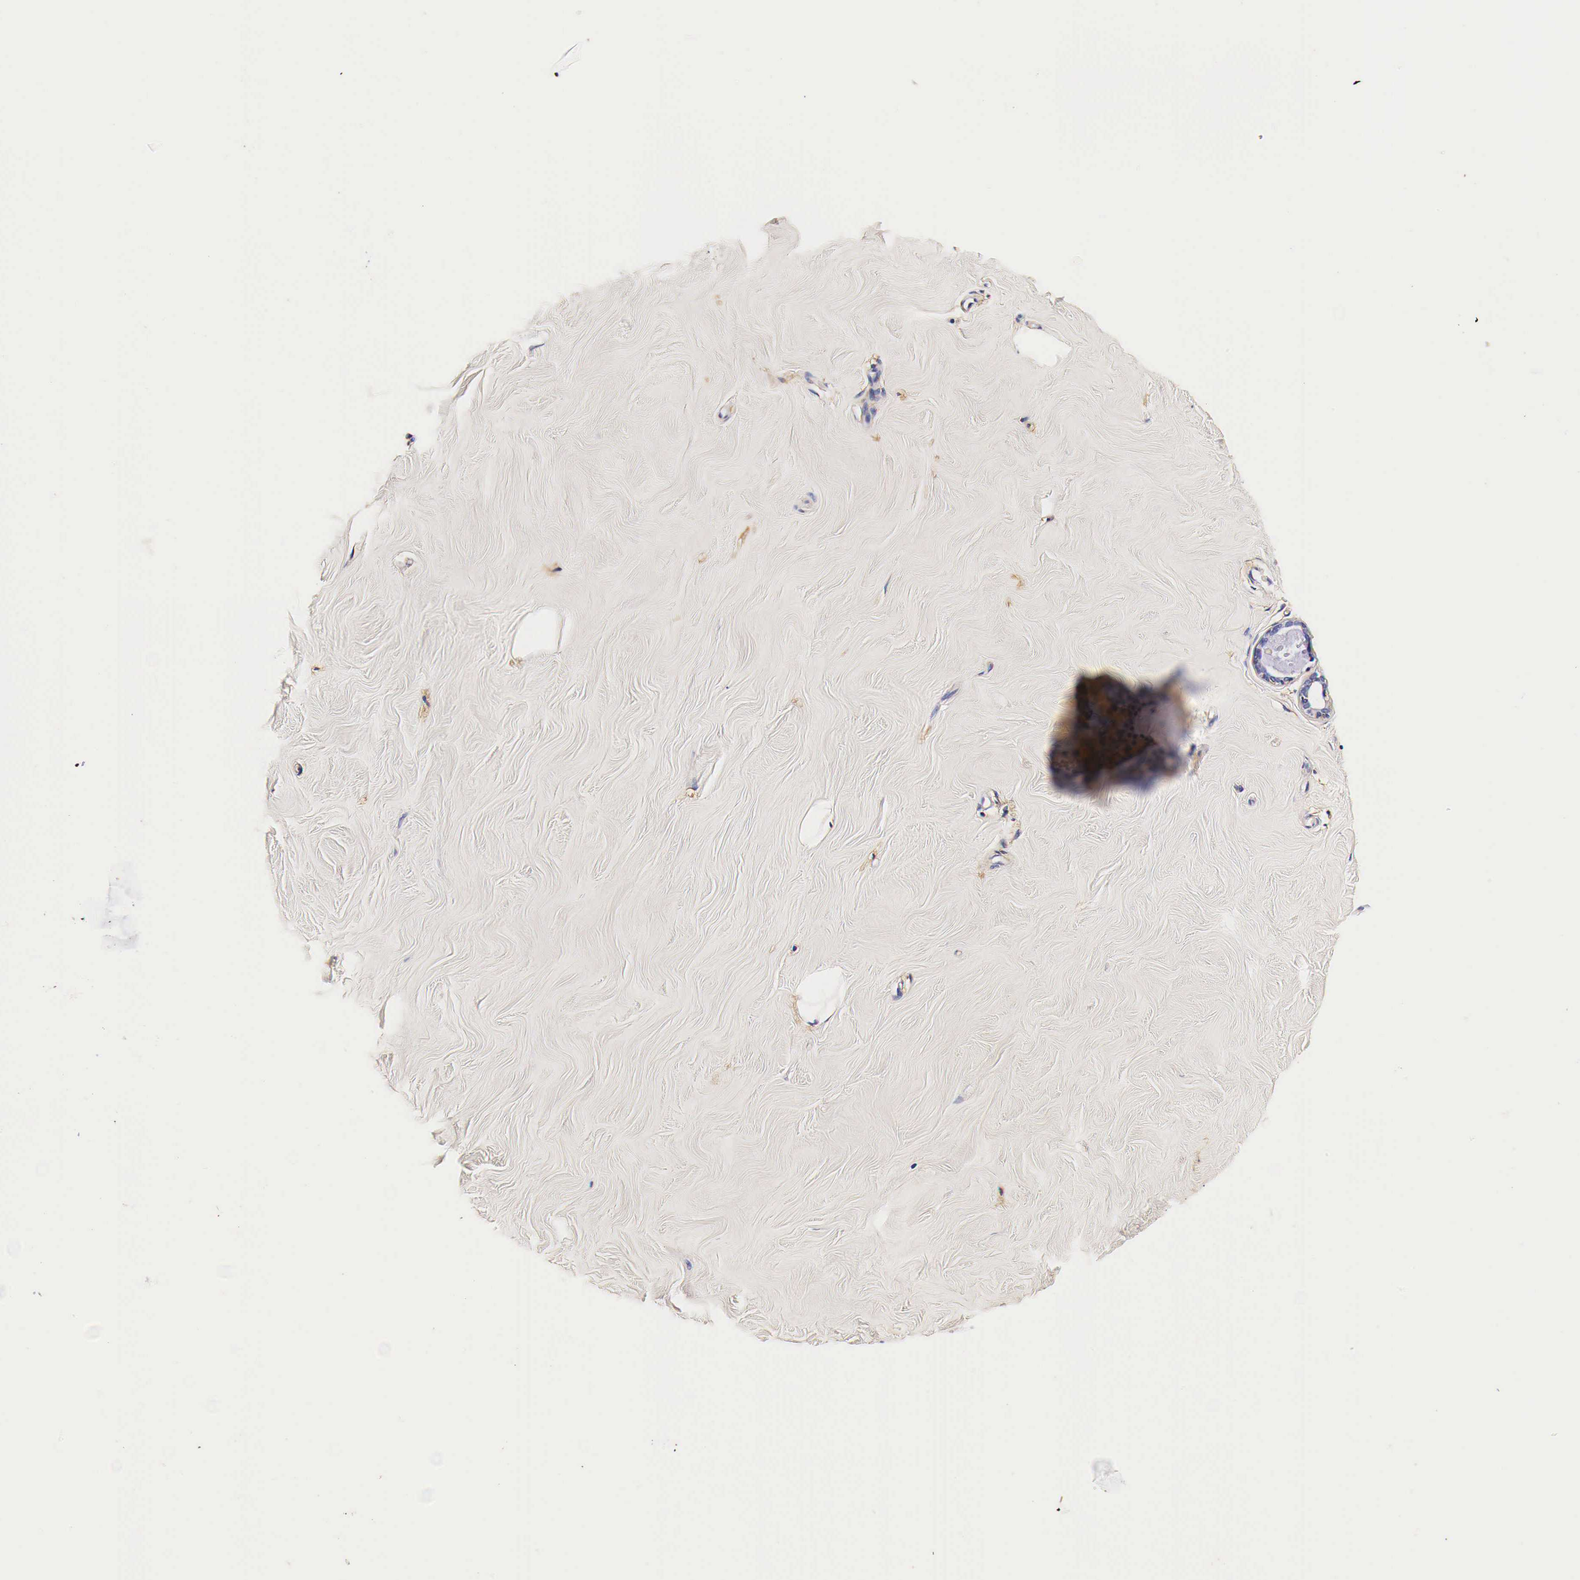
{"staining": {"intensity": "negative", "quantity": "none", "location": "none"}, "tissue": "breast", "cell_type": "Adipocytes", "image_type": "normal", "snomed": [{"axis": "morphology", "description": "Normal tissue, NOS"}, {"axis": "topography", "description": "Breast"}], "caption": "High magnification brightfield microscopy of normal breast stained with DAB (3,3'-diaminobenzidine) (brown) and counterstained with hematoxylin (blue): adipocytes show no significant expression.", "gene": "RP2", "patient": {"sex": "female", "age": 54}}